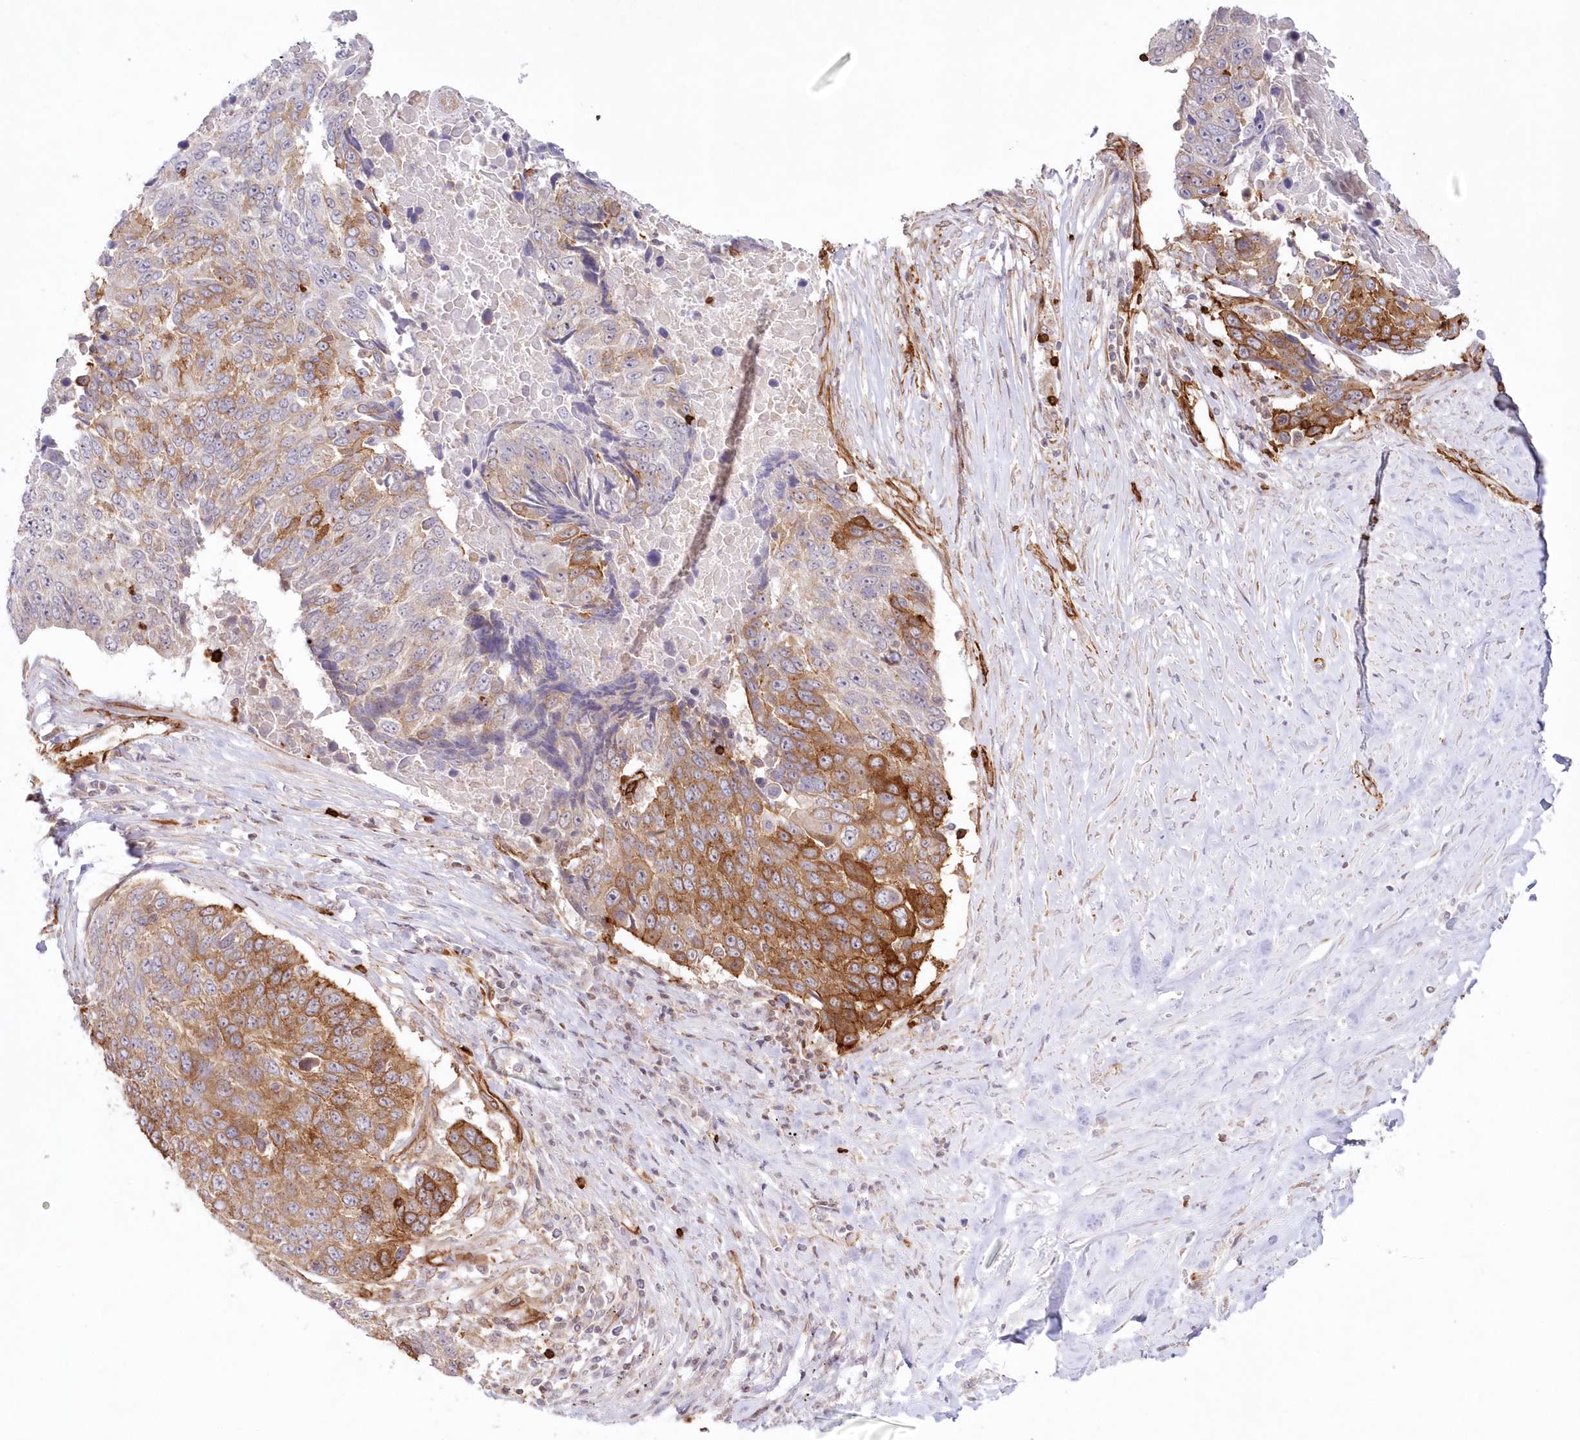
{"staining": {"intensity": "moderate", "quantity": ">75%", "location": "cytoplasmic/membranous"}, "tissue": "lung cancer", "cell_type": "Tumor cells", "image_type": "cancer", "snomed": [{"axis": "morphology", "description": "Squamous cell carcinoma, NOS"}, {"axis": "topography", "description": "Lung"}], "caption": "The micrograph reveals staining of lung cancer (squamous cell carcinoma), revealing moderate cytoplasmic/membranous protein positivity (brown color) within tumor cells.", "gene": "AFAP1L2", "patient": {"sex": "male", "age": 66}}